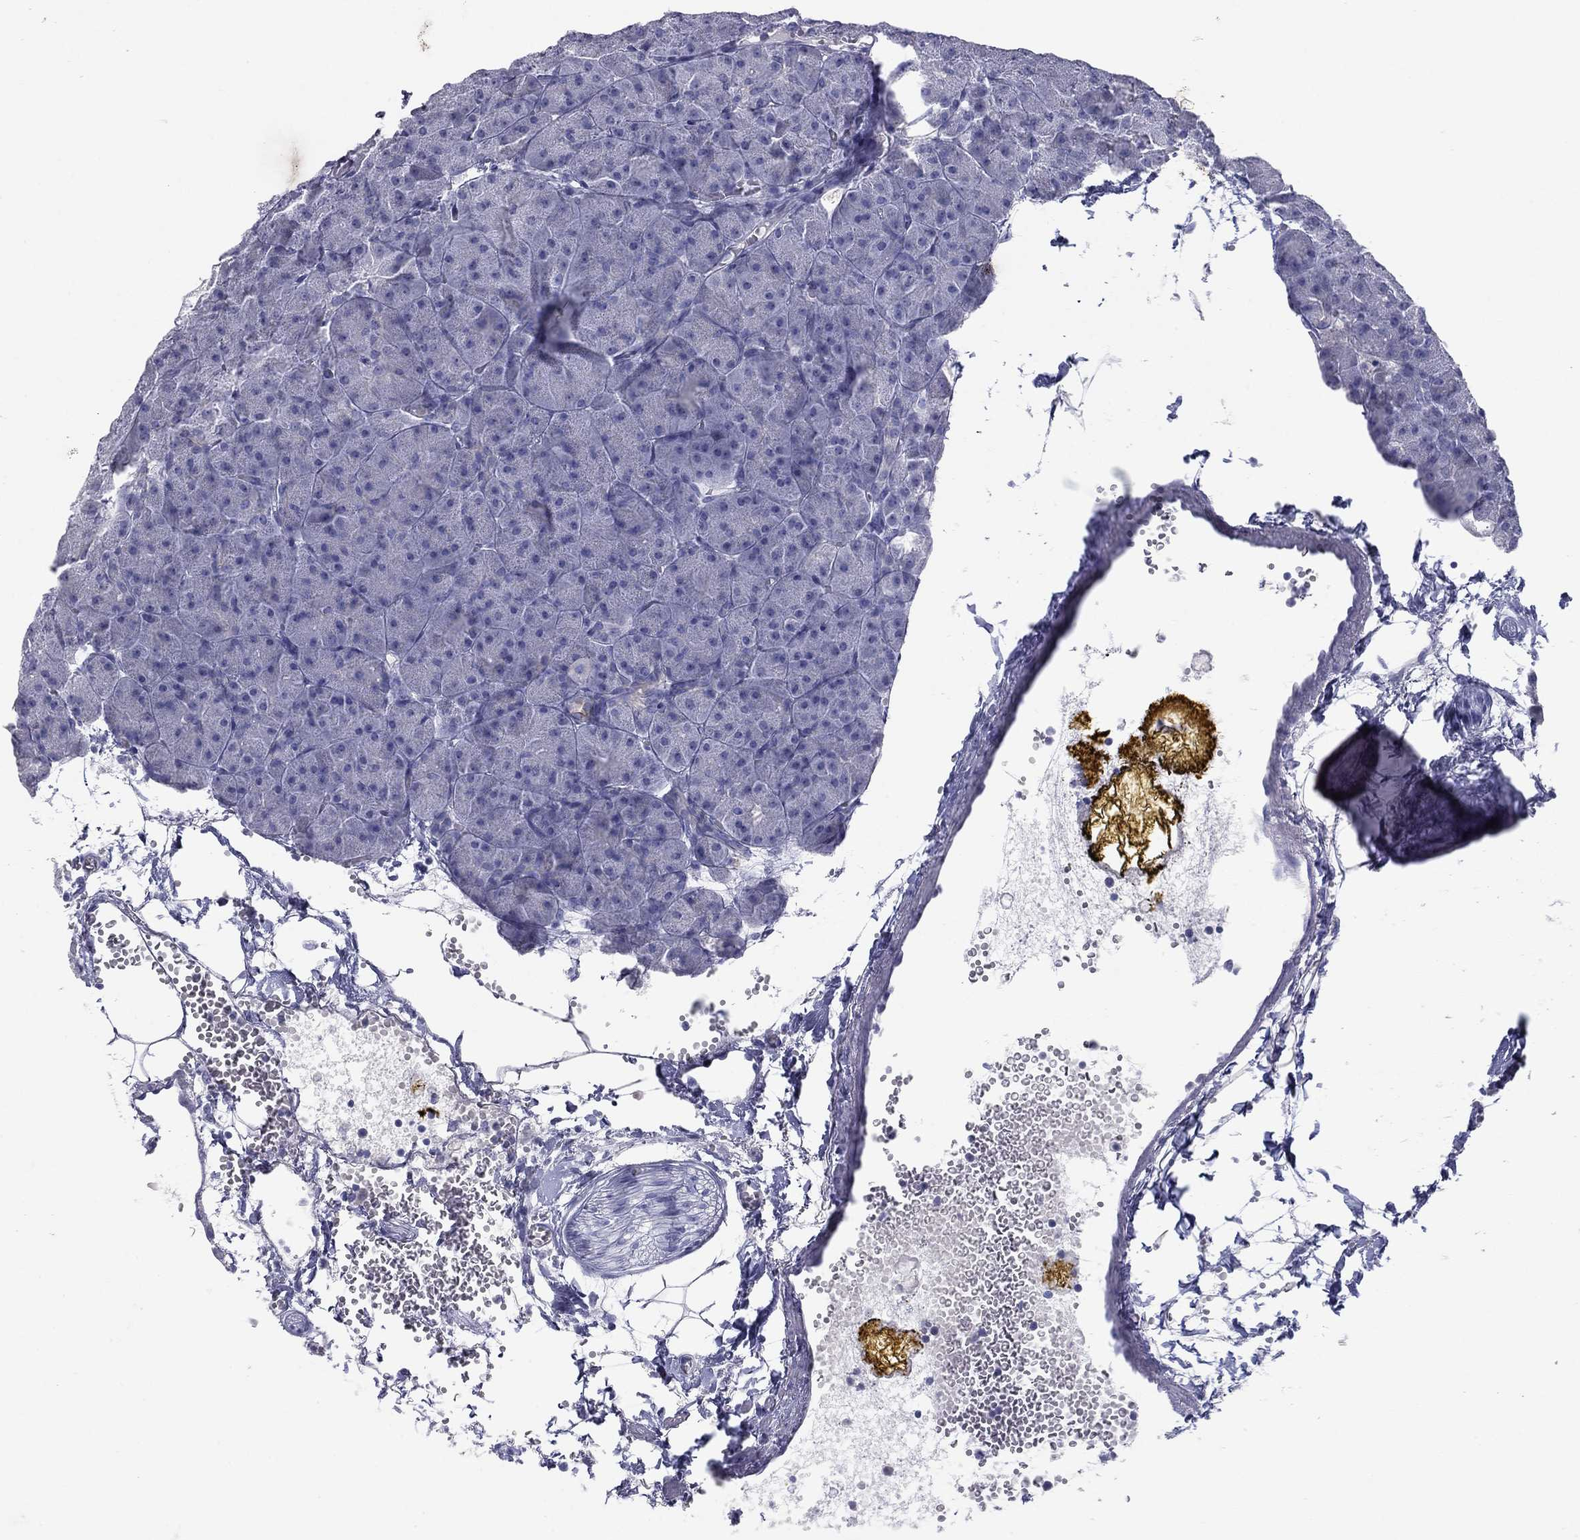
{"staining": {"intensity": "weak", "quantity": "<25%", "location": "cytoplasmic/membranous"}, "tissue": "pancreas", "cell_type": "Exocrine glandular cells", "image_type": "normal", "snomed": [{"axis": "morphology", "description": "Normal tissue, NOS"}, {"axis": "topography", "description": "Pancreas"}], "caption": "This is an immunohistochemistry photomicrograph of normal pancreas. There is no staining in exocrine glandular cells.", "gene": "KRT75", "patient": {"sex": "male", "age": 61}}